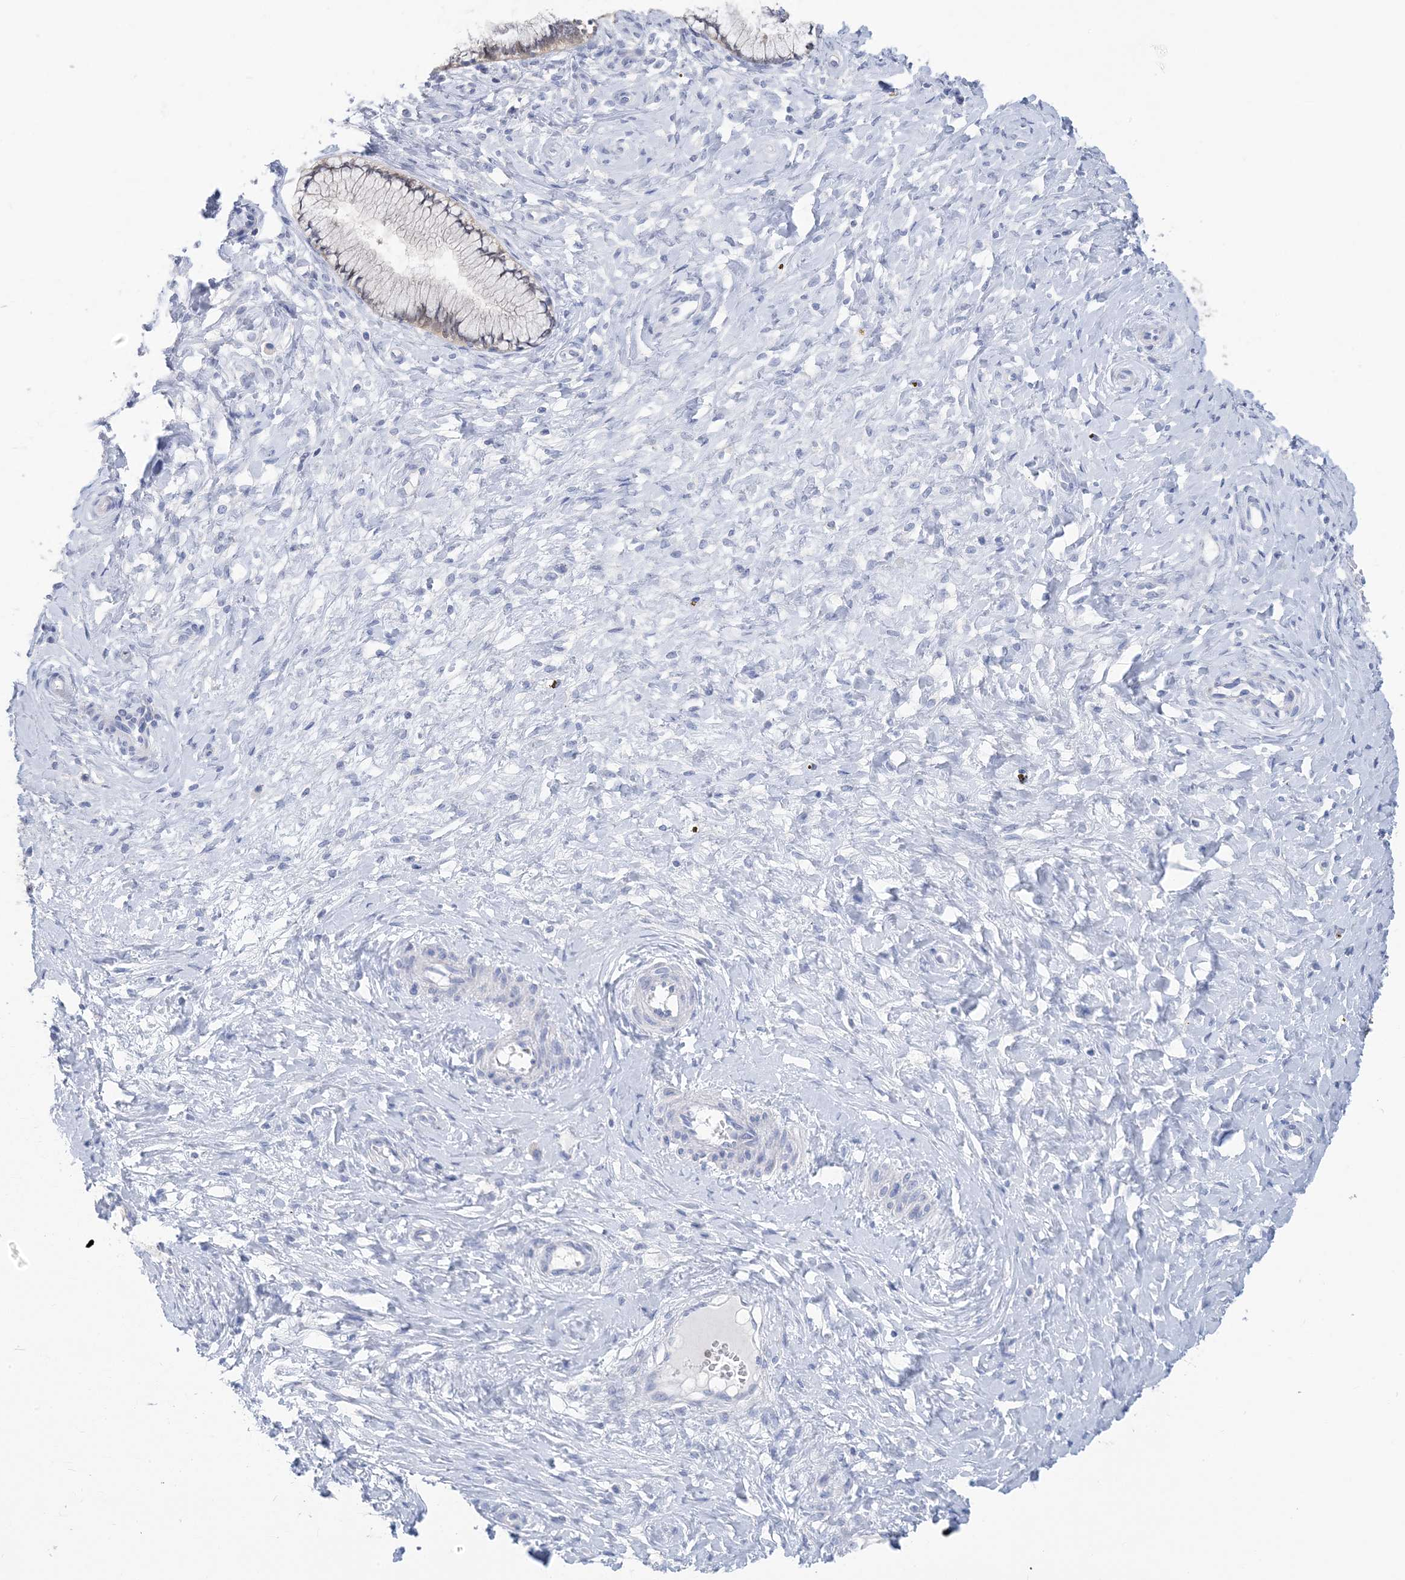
{"staining": {"intensity": "negative", "quantity": "none", "location": "none"}, "tissue": "cervix", "cell_type": "Glandular cells", "image_type": "normal", "snomed": [{"axis": "morphology", "description": "Normal tissue, NOS"}, {"axis": "topography", "description": "Cervix"}], "caption": "Protein analysis of normal cervix displays no significant positivity in glandular cells.", "gene": "SH3YL1", "patient": {"sex": "female", "age": 36}}